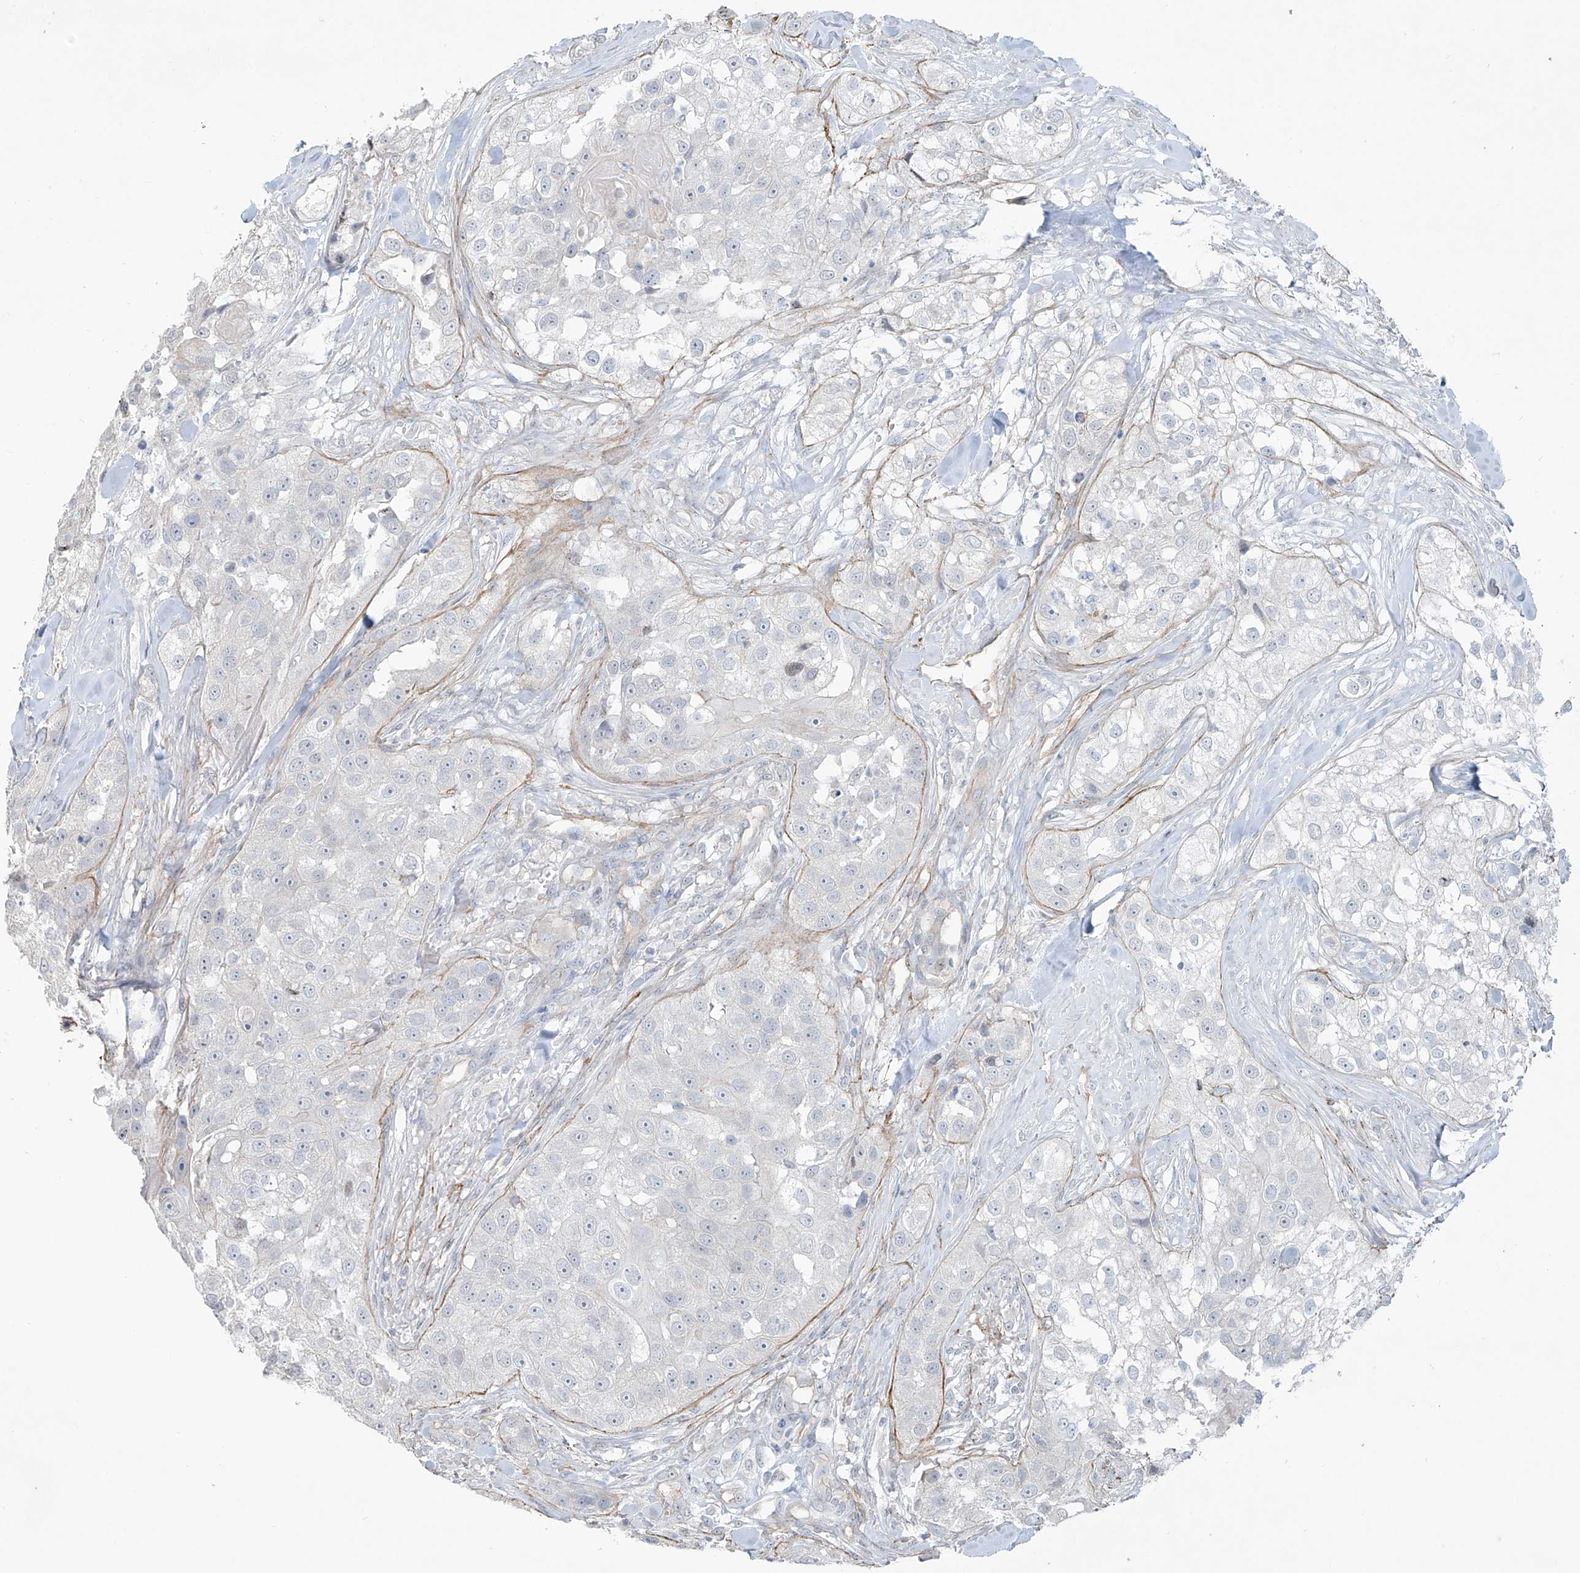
{"staining": {"intensity": "negative", "quantity": "none", "location": "none"}, "tissue": "head and neck cancer", "cell_type": "Tumor cells", "image_type": "cancer", "snomed": [{"axis": "morphology", "description": "Normal tissue, NOS"}, {"axis": "morphology", "description": "Squamous cell carcinoma, NOS"}, {"axis": "topography", "description": "Skeletal muscle"}, {"axis": "topography", "description": "Head-Neck"}], "caption": "Immunohistochemistry of human head and neck squamous cell carcinoma demonstrates no staining in tumor cells. The staining was performed using DAB (3,3'-diaminobenzidine) to visualize the protein expression in brown, while the nuclei were stained in blue with hematoxylin (Magnification: 20x).", "gene": "TUBE1", "patient": {"sex": "male", "age": 51}}